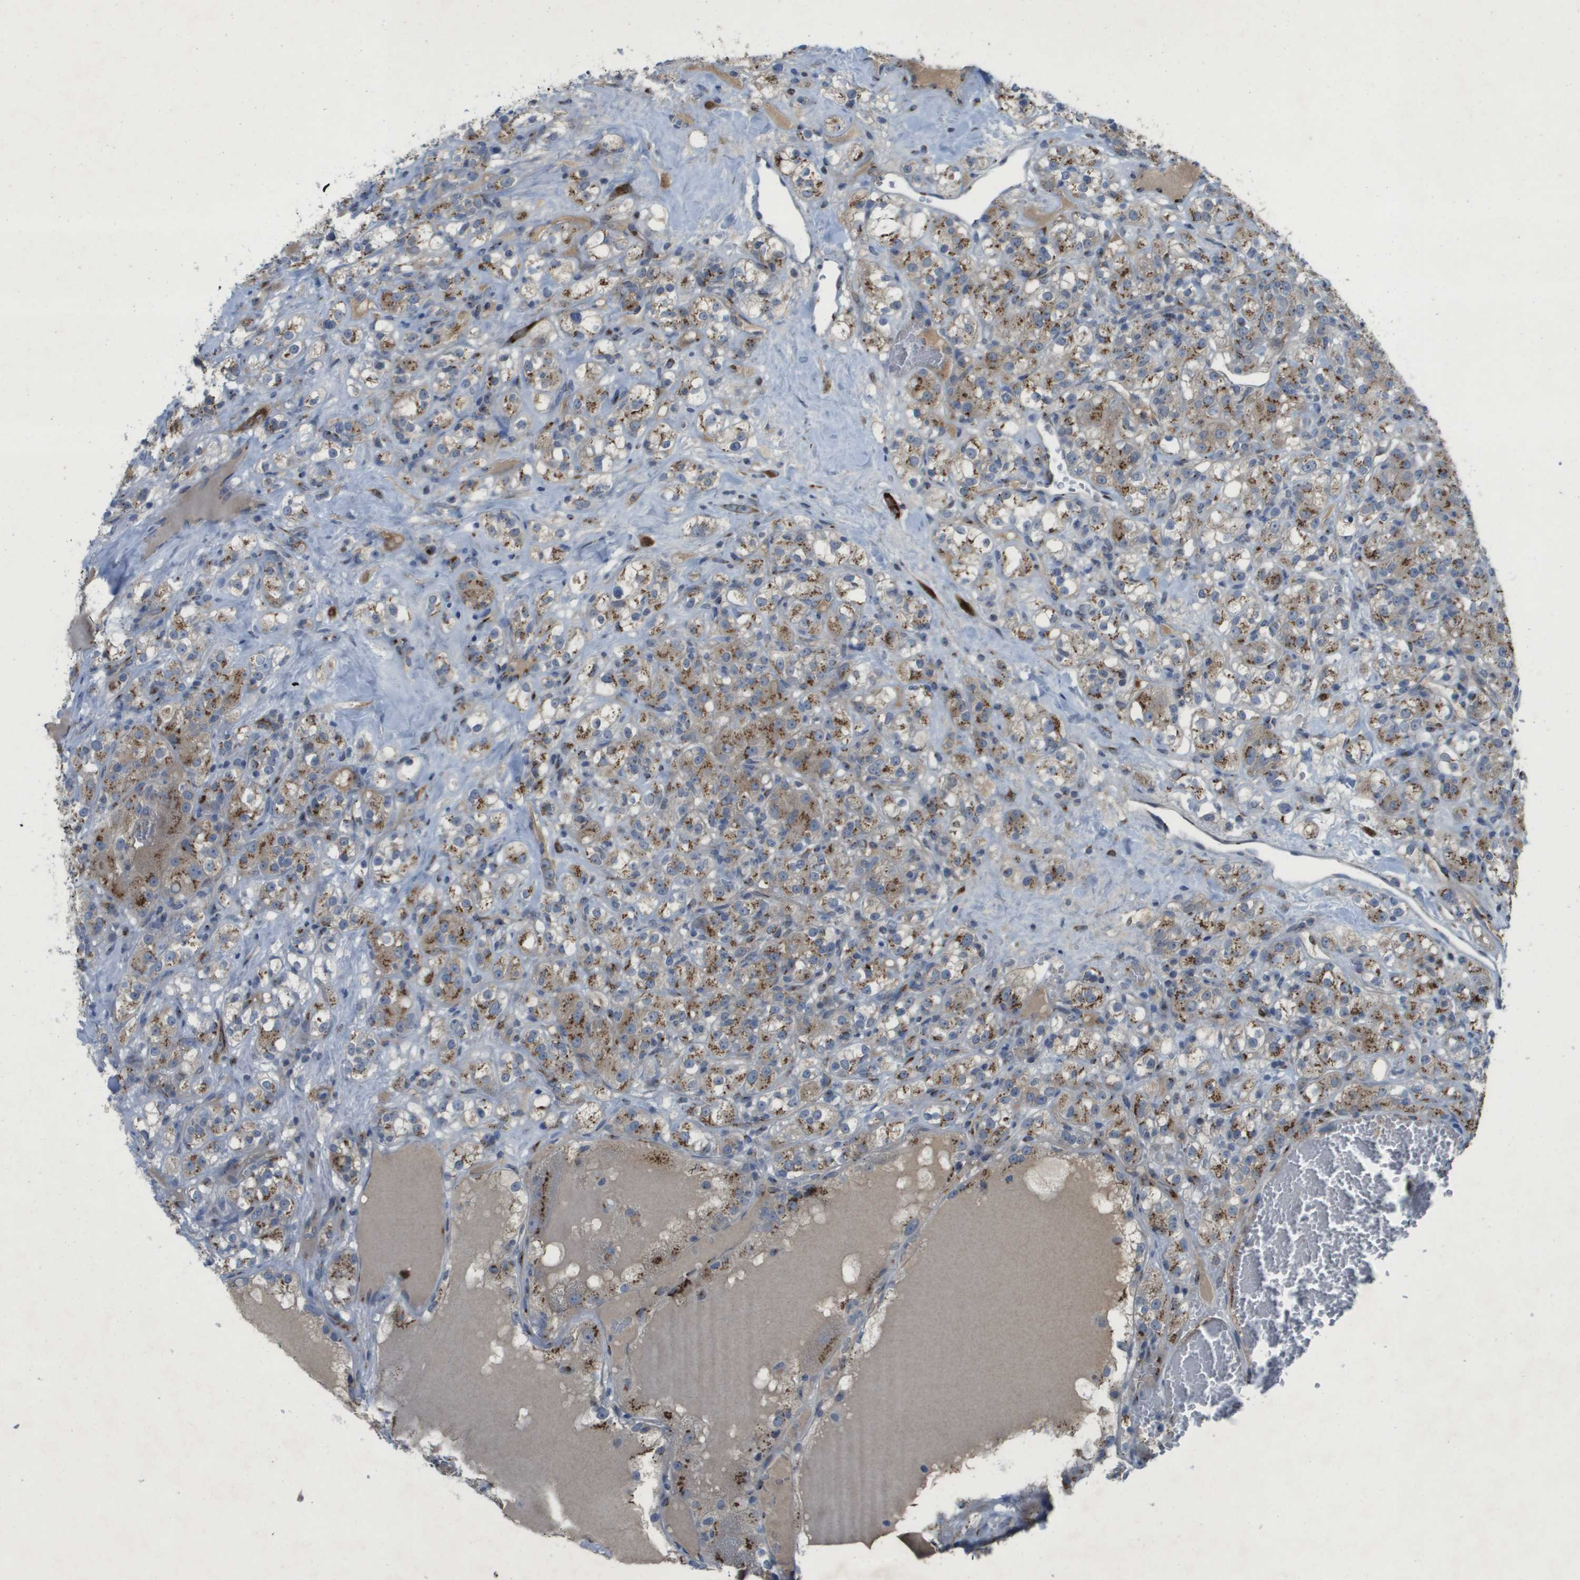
{"staining": {"intensity": "moderate", "quantity": ">75%", "location": "cytoplasmic/membranous"}, "tissue": "renal cancer", "cell_type": "Tumor cells", "image_type": "cancer", "snomed": [{"axis": "morphology", "description": "Normal tissue, NOS"}, {"axis": "morphology", "description": "Adenocarcinoma, NOS"}, {"axis": "topography", "description": "Kidney"}], "caption": "A brown stain labels moderate cytoplasmic/membranous expression of a protein in human adenocarcinoma (renal) tumor cells.", "gene": "QSOX2", "patient": {"sex": "male", "age": 61}}